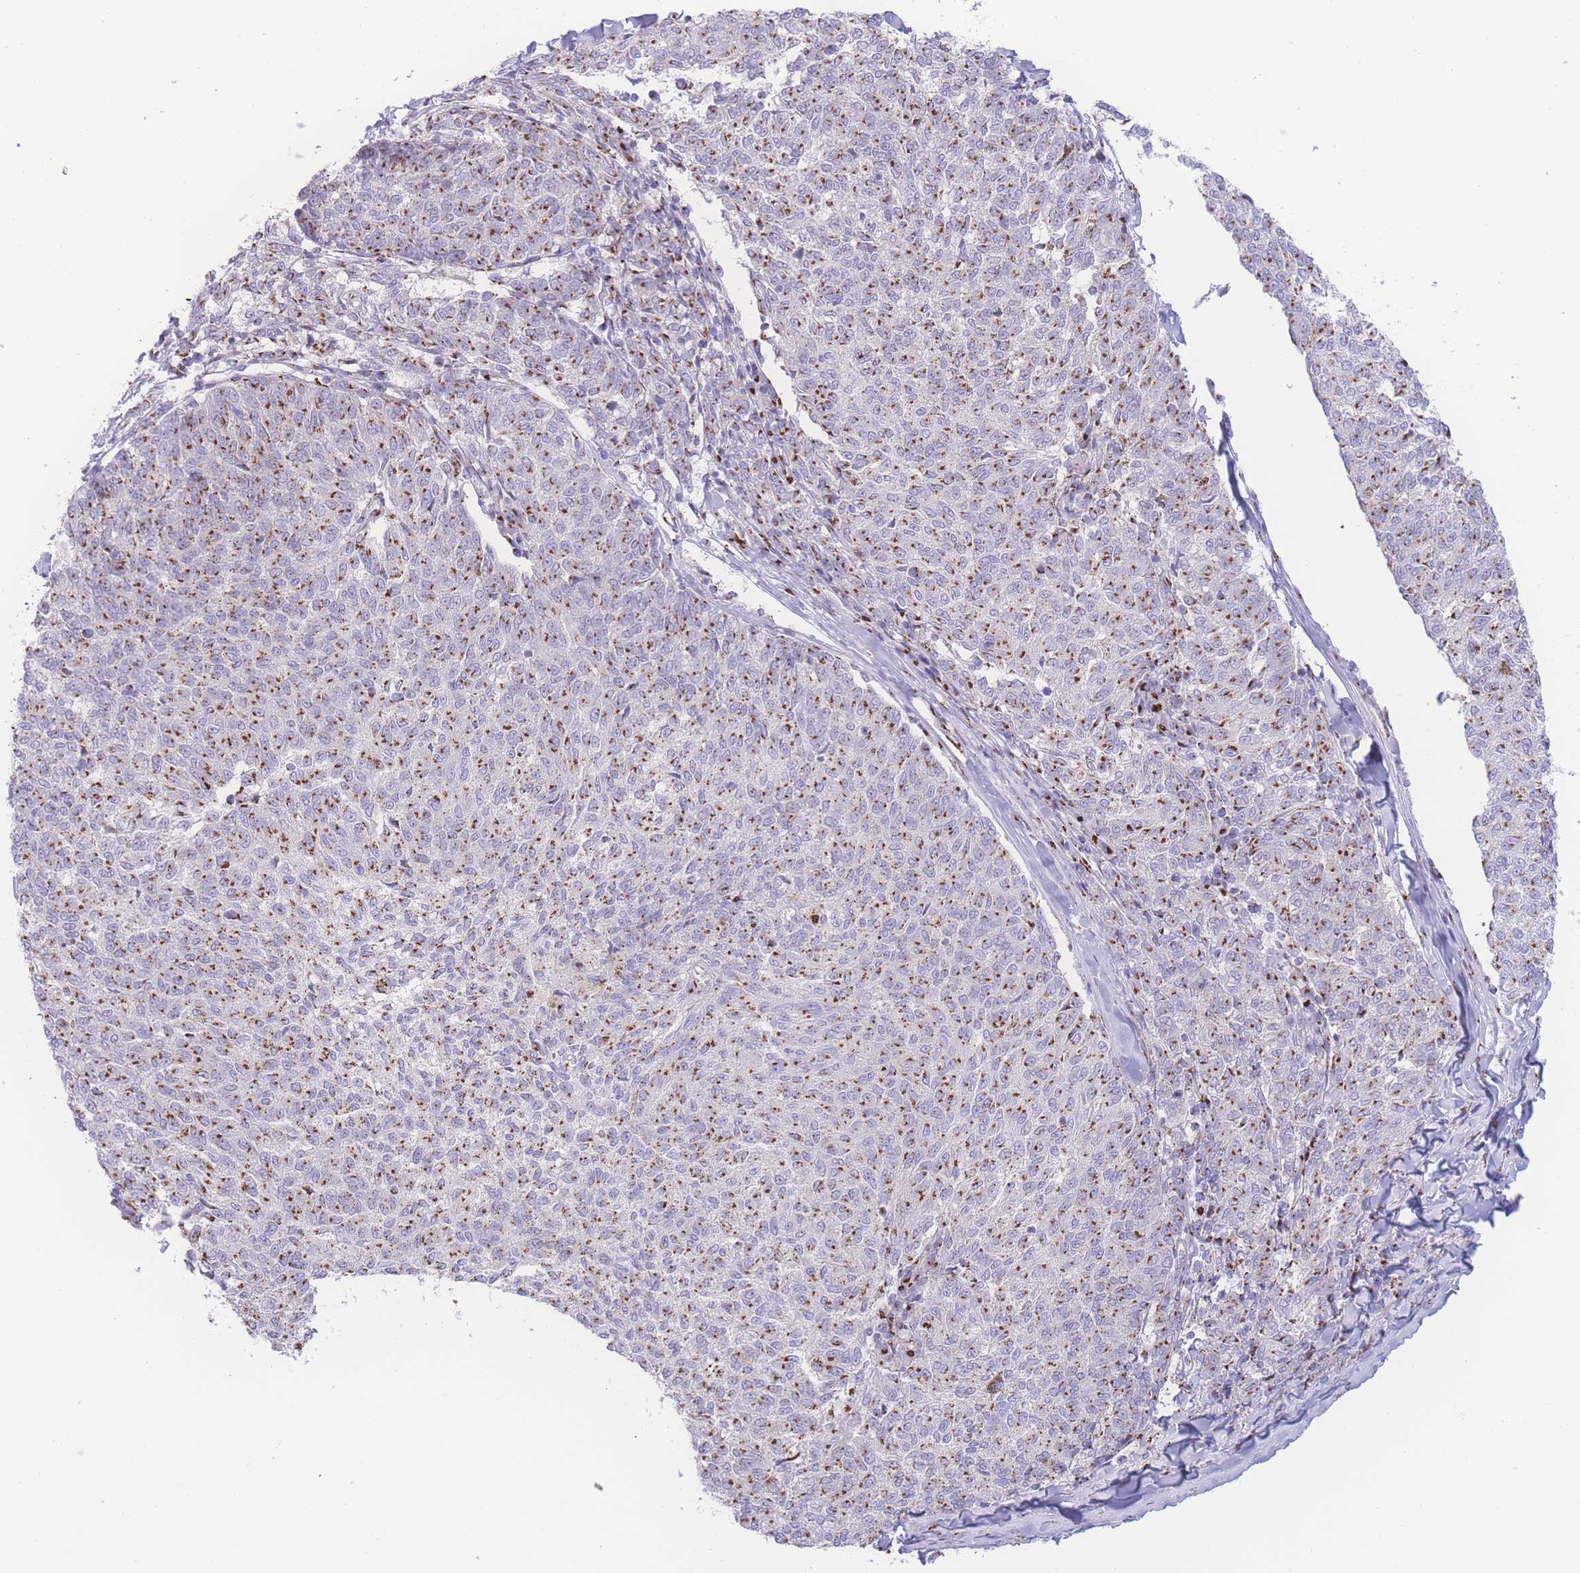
{"staining": {"intensity": "moderate", "quantity": ">75%", "location": "cytoplasmic/membranous"}, "tissue": "melanoma", "cell_type": "Tumor cells", "image_type": "cancer", "snomed": [{"axis": "morphology", "description": "Malignant melanoma, NOS"}, {"axis": "topography", "description": "Skin"}], "caption": "Tumor cells exhibit medium levels of moderate cytoplasmic/membranous staining in approximately >75% of cells in human melanoma.", "gene": "GOLM2", "patient": {"sex": "female", "age": 72}}